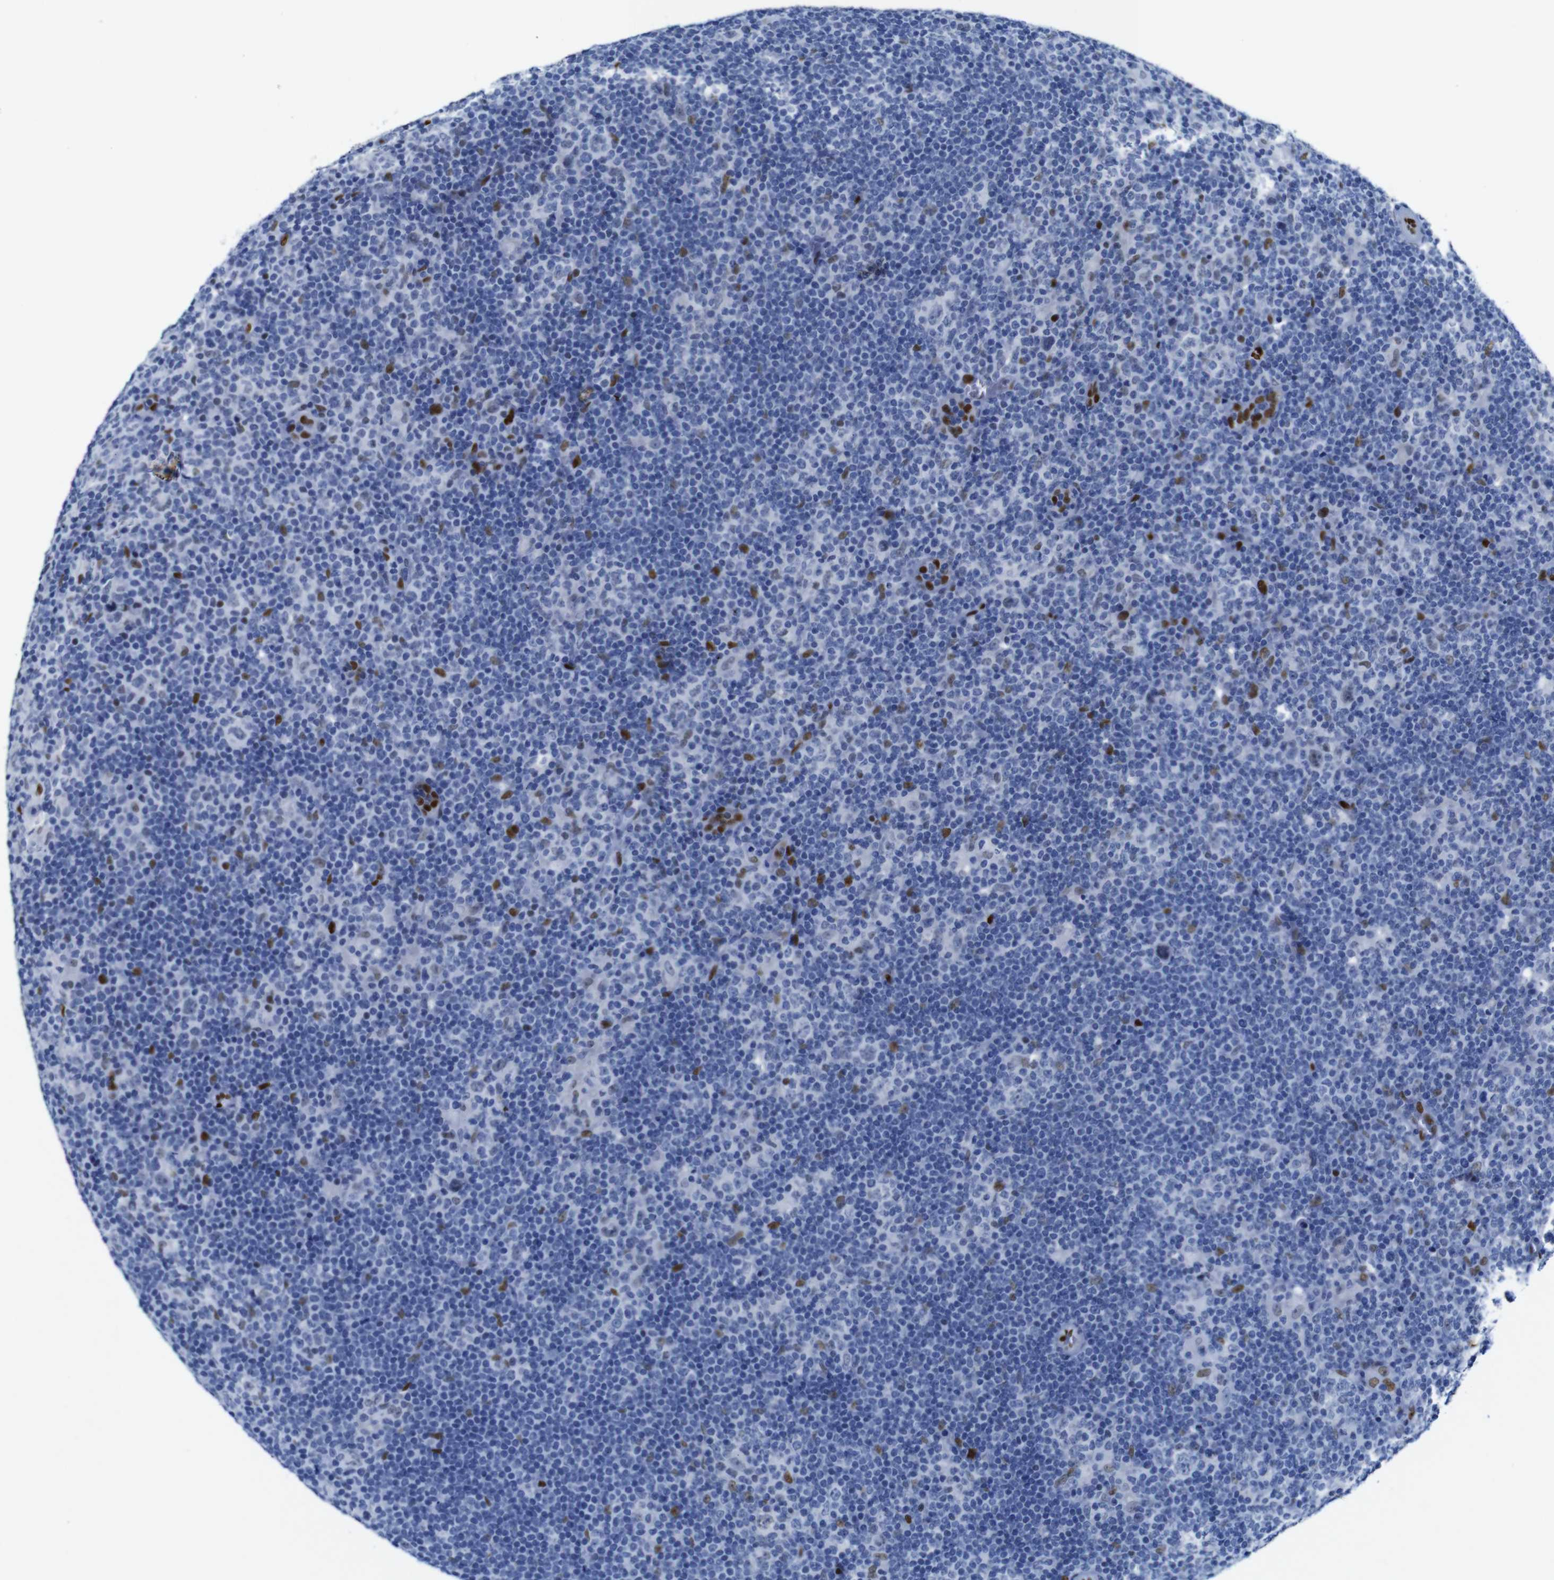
{"staining": {"intensity": "negative", "quantity": "none", "location": "none"}, "tissue": "lymphoma", "cell_type": "Tumor cells", "image_type": "cancer", "snomed": [{"axis": "morphology", "description": "Hodgkin's disease, NOS"}, {"axis": "topography", "description": "Lymph node"}], "caption": "DAB (3,3'-diaminobenzidine) immunohistochemical staining of human Hodgkin's disease reveals no significant staining in tumor cells. (DAB immunohistochemistry visualized using brightfield microscopy, high magnification).", "gene": "FOSL2", "patient": {"sex": "female", "age": 57}}